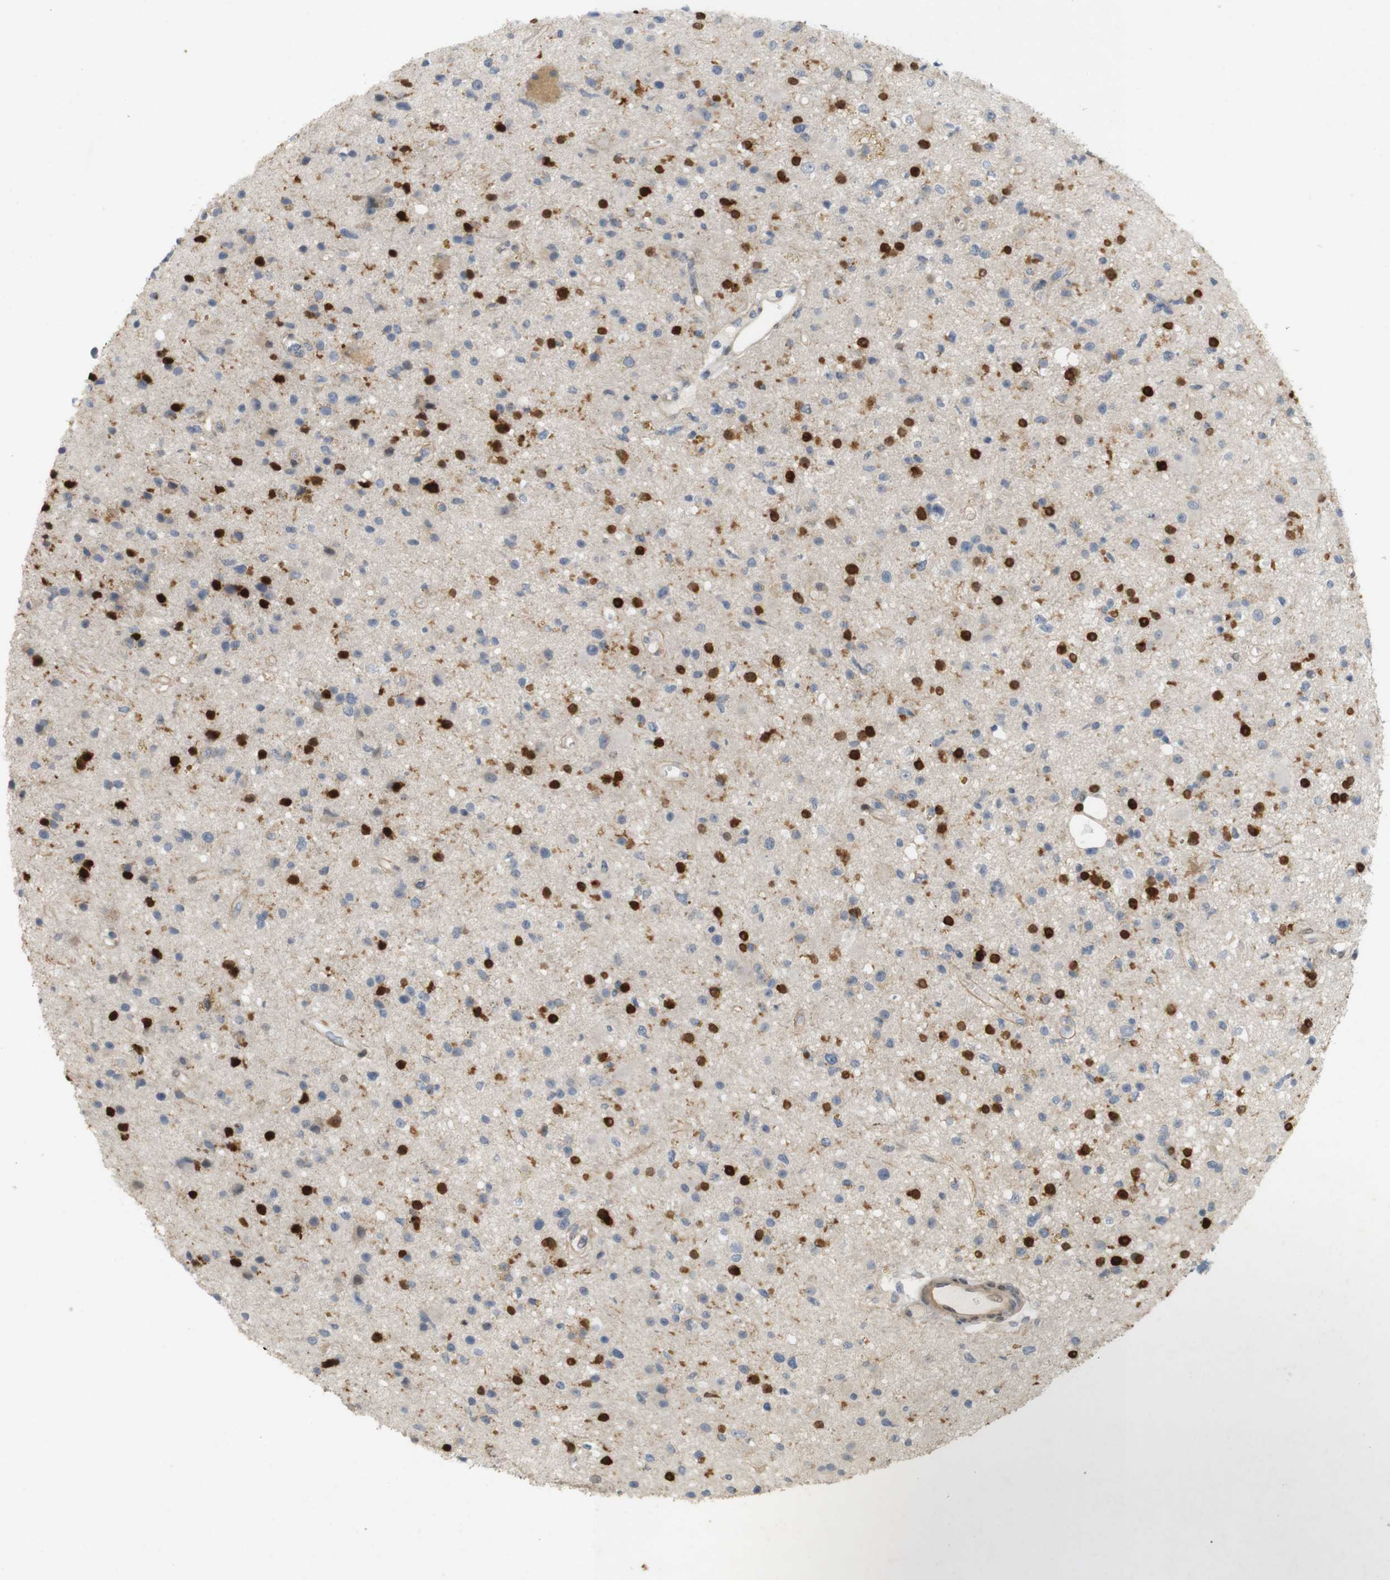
{"staining": {"intensity": "negative", "quantity": "none", "location": "none"}, "tissue": "glioma", "cell_type": "Tumor cells", "image_type": "cancer", "snomed": [{"axis": "morphology", "description": "Glioma, malignant, High grade"}, {"axis": "topography", "description": "Brain"}], "caption": "Tumor cells are negative for brown protein staining in glioma.", "gene": "PPP1R14A", "patient": {"sex": "male", "age": 33}}